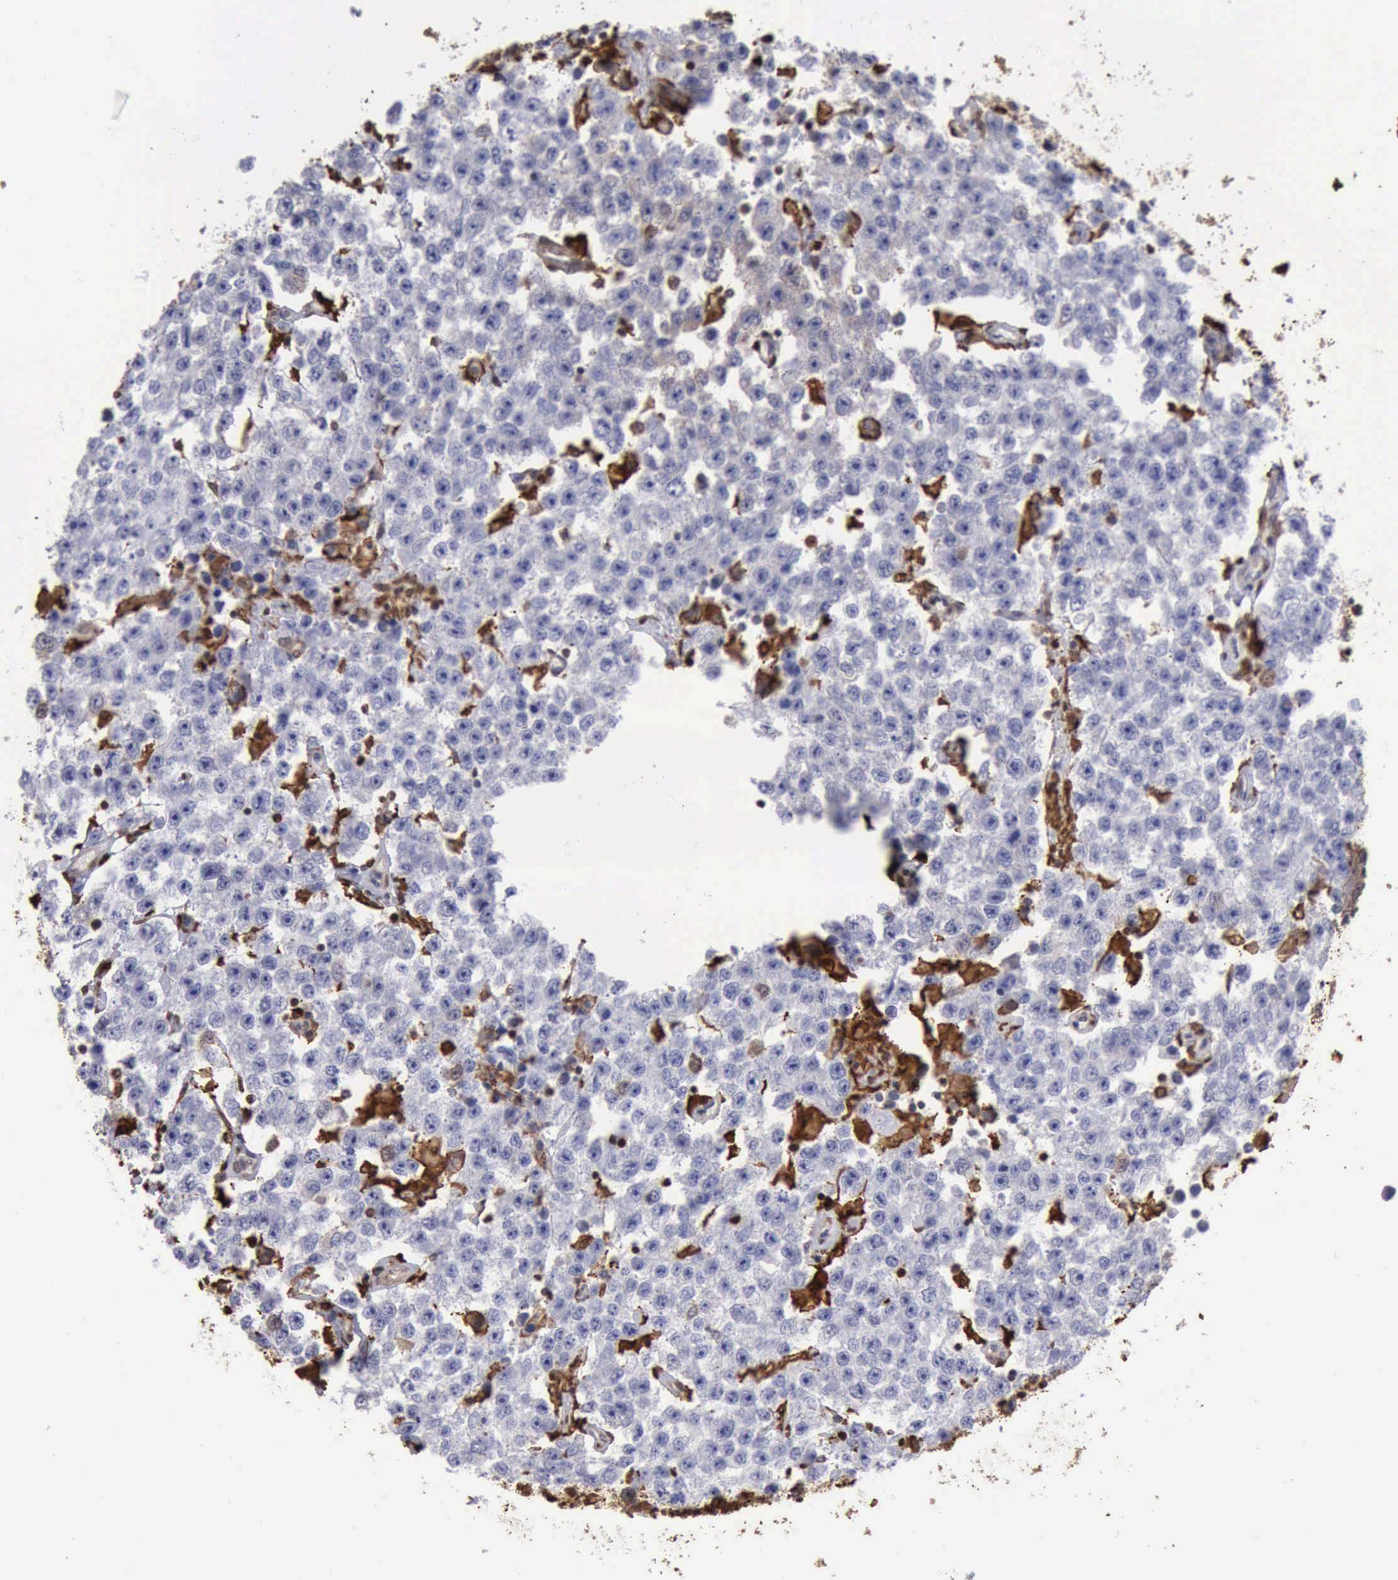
{"staining": {"intensity": "negative", "quantity": "none", "location": "none"}, "tissue": "testis cancer", "cell_type": "Tumor cells", "image_type": "cancer", "snomed": [{"axis": "morphology", "description": "Seminoma, NOS"}, {"axis": "topography", "description": "Testis"}], "caption": "Protein analysis of testis cancer displays no significant positivity in tumor cells.", "gene": "STAT1", "patient": {"sex": "male", "age": 52}}